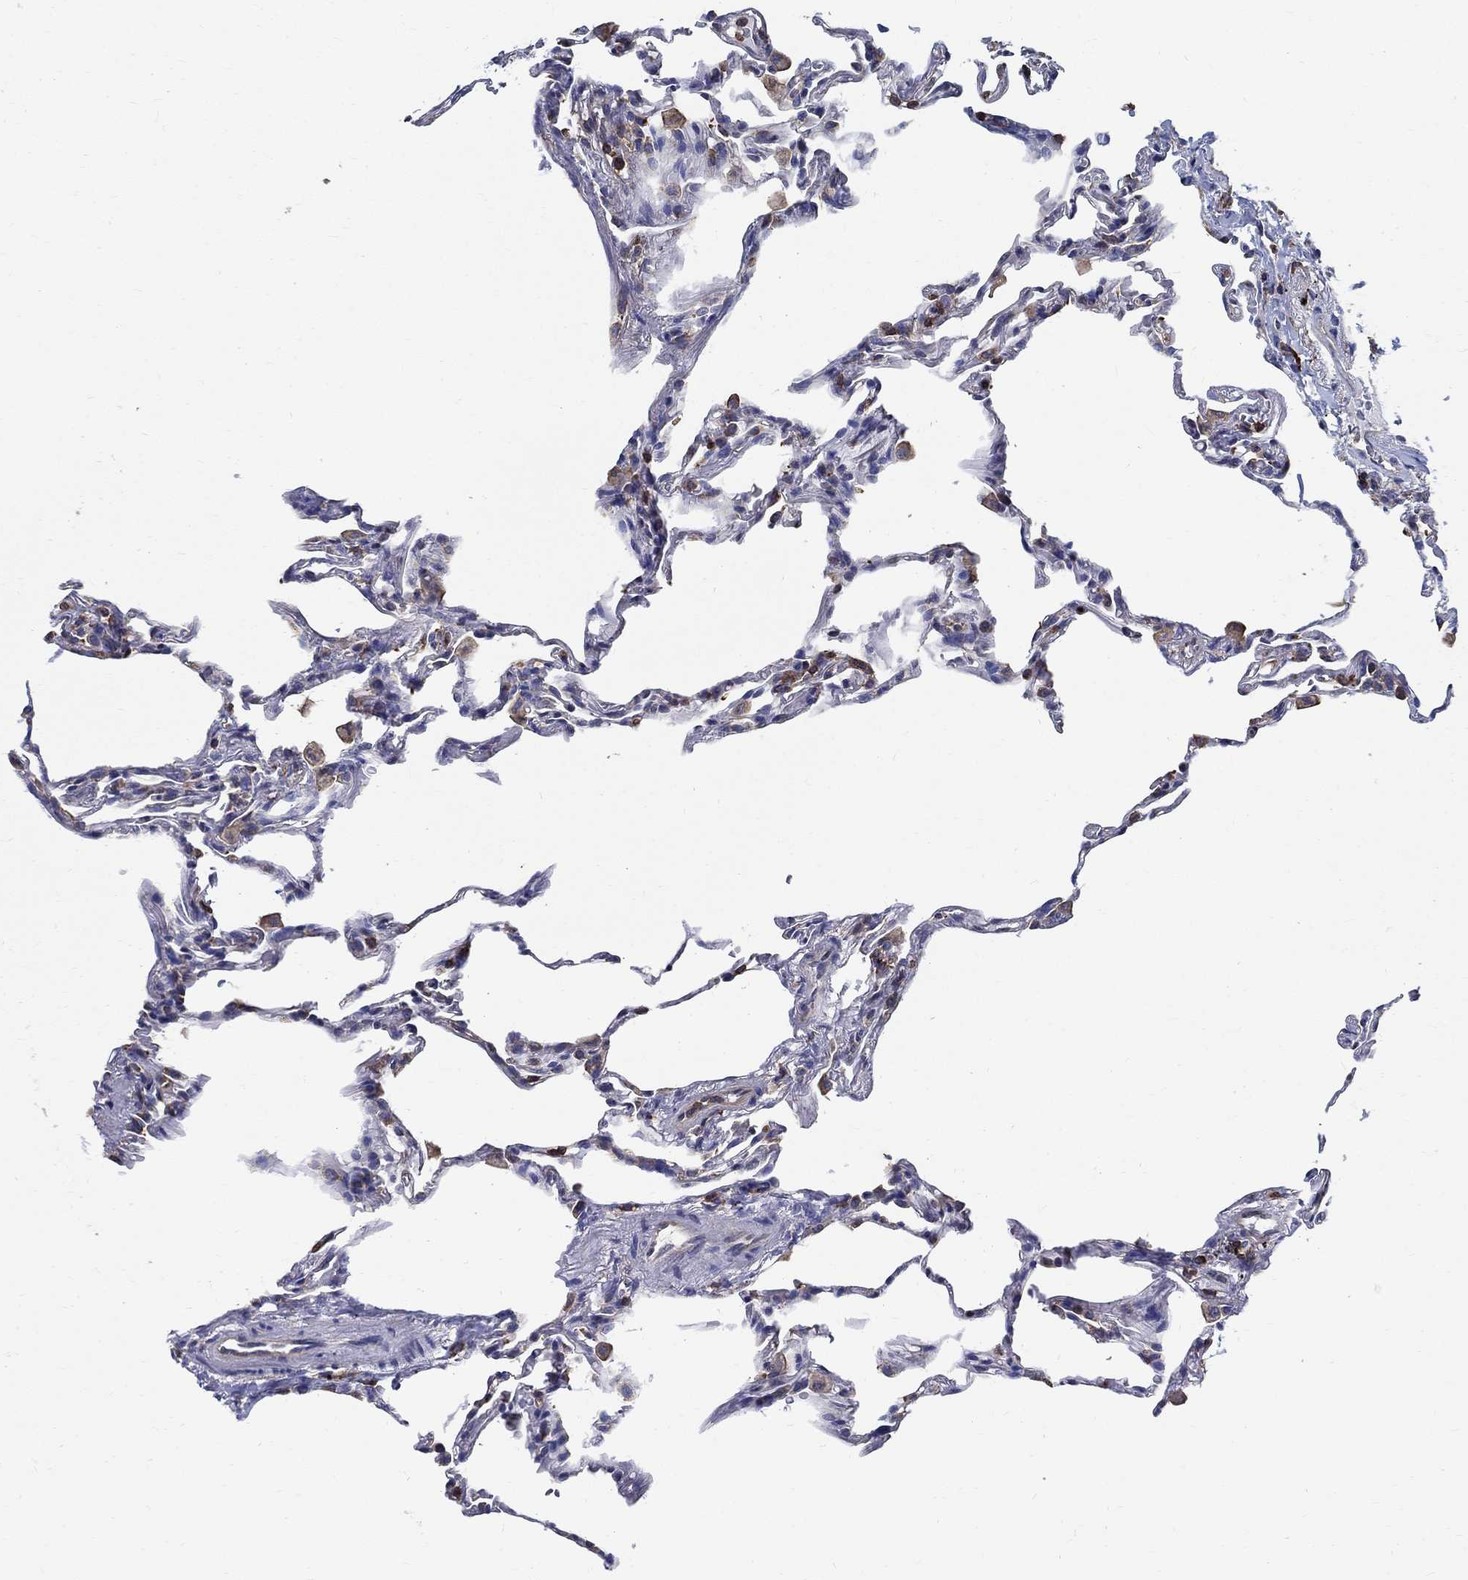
{"staining": {"intensity": "strong", "quantity": "<25%", "location": "nuclear"}, "tissue": "lung", "cell_type": "Alveolar cells", "image_type": "normal", "snomed": [{"axis": "morphology", "description": "Normal tissue, NOS"}, {"axis": "topography", "description": "Lung"}], "caption": "IHC photomicrograph of normal lung: lung stained using IHC shows medium levels of strong protein expression localized specifically in the nuclear of alveolar cells, appearing as a nuclear brown color.", "gene": "AGAP2", "patient": {"sex": "female", "age": 57}}